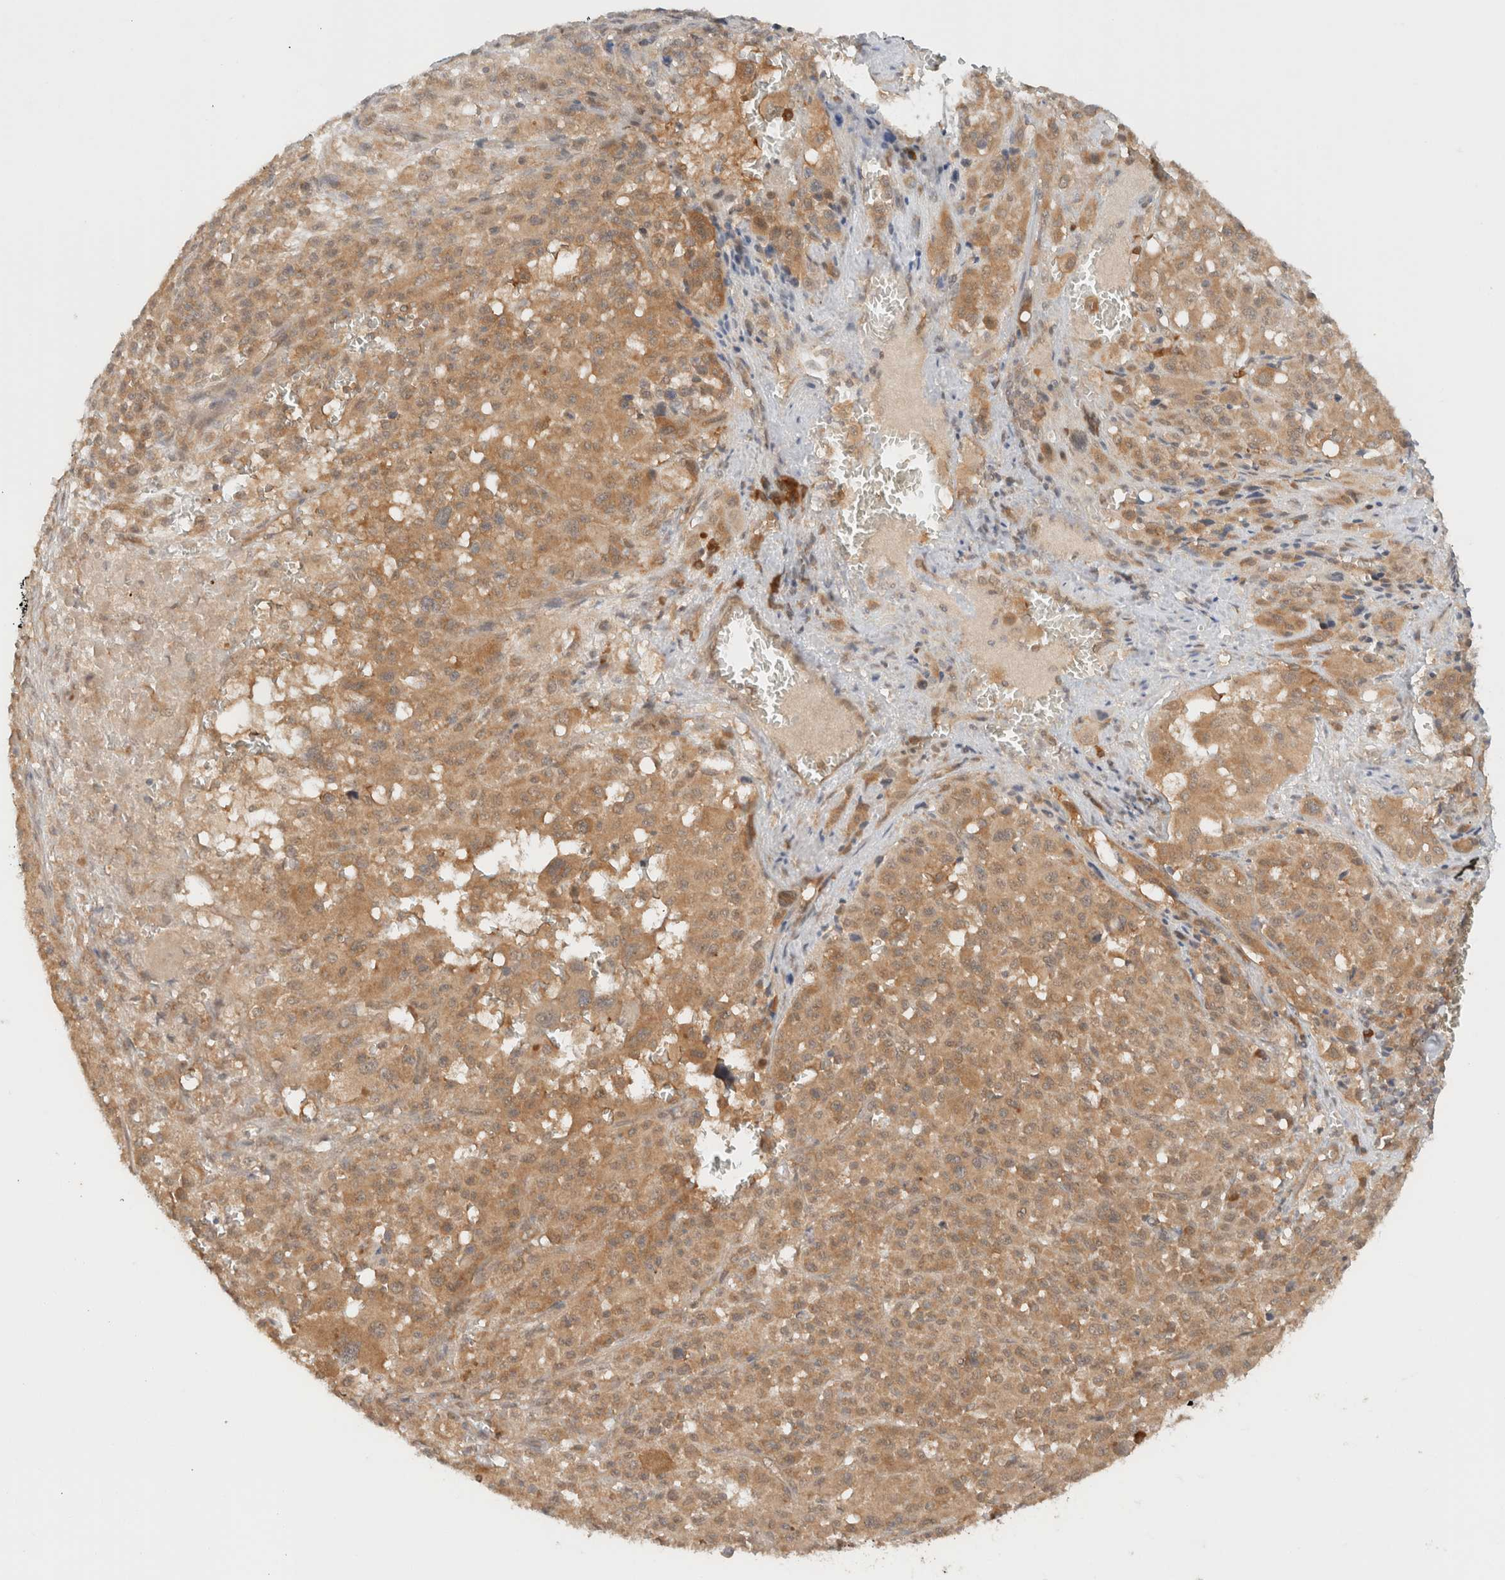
{"staining": {"intensity": "moderate", "quantity": ">75%", "location": "cytoplasmic/membranous"}, "tissue": "melanoma", "cell_type": "Tumor cells", "image_type": "cancer", "snomed": [{"axis": "morphology", "description": "Malignant melanoma, Metastatic site"}, {"axis": "topography", "description": "Skin"}], "caption": "Melanoma stained for a protein reveals moderate cytoplasmic/membranous positivity in tumor cells. The staining was performed using DAB (3,3'-diaminobenzidine), with brown indicating positive protein expression. Nuclei are stained blue with hematoxylin.", "gene": "ARFGEF2", "patient": {"sex": "female", "age": 74}}